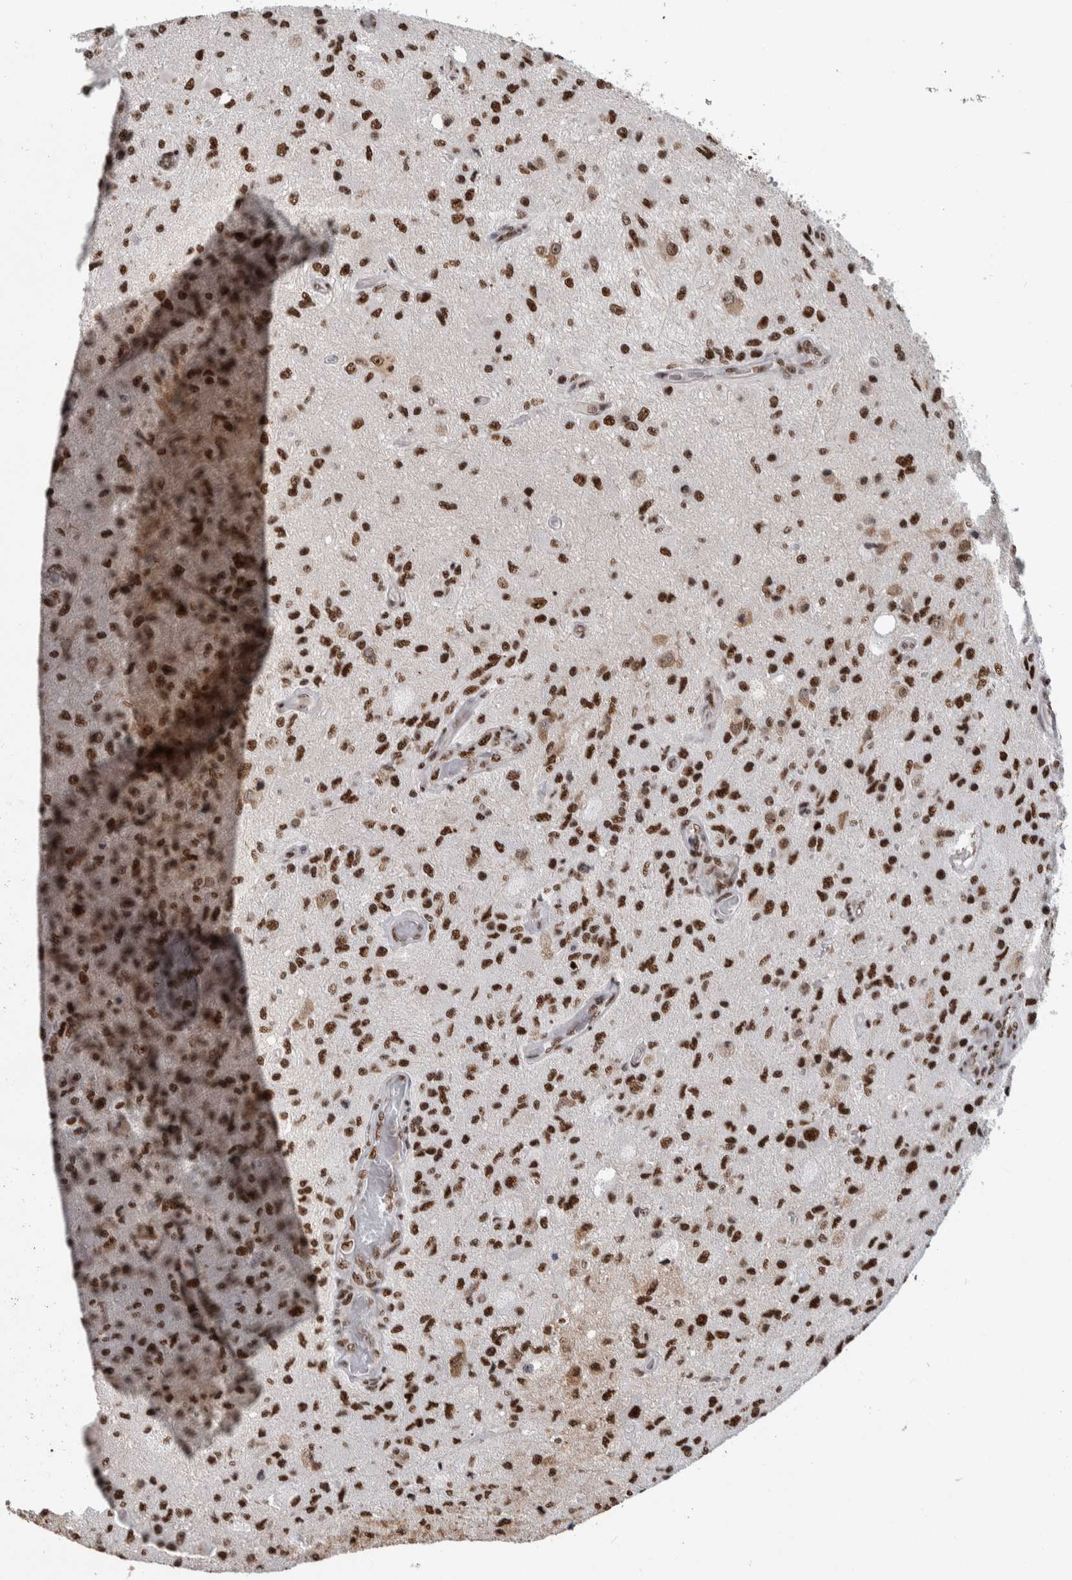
{"staining": {"intensity": "strong", "quantity": ">75%", "location": "nuclear"}, "tissue": "glioma", "cell_type": "Tumor cells", "image_type": "cancer", "snomed": [{"axis": "morphology", "description": "Normal tissue, NOS"}, {"axis": "morphology", "description": "Glioma, malignant, High grade"}, {"axis": "topography", "description": "Cerebral cortex"}], "caption": "There is high levels of strong nuclear expression in tumor cells of malignant high-grade glioma, as demonstrated by immunohistochemical staining (brown color).", "gene": "NCL", "patient": {"sex": "male", "age": 77}}